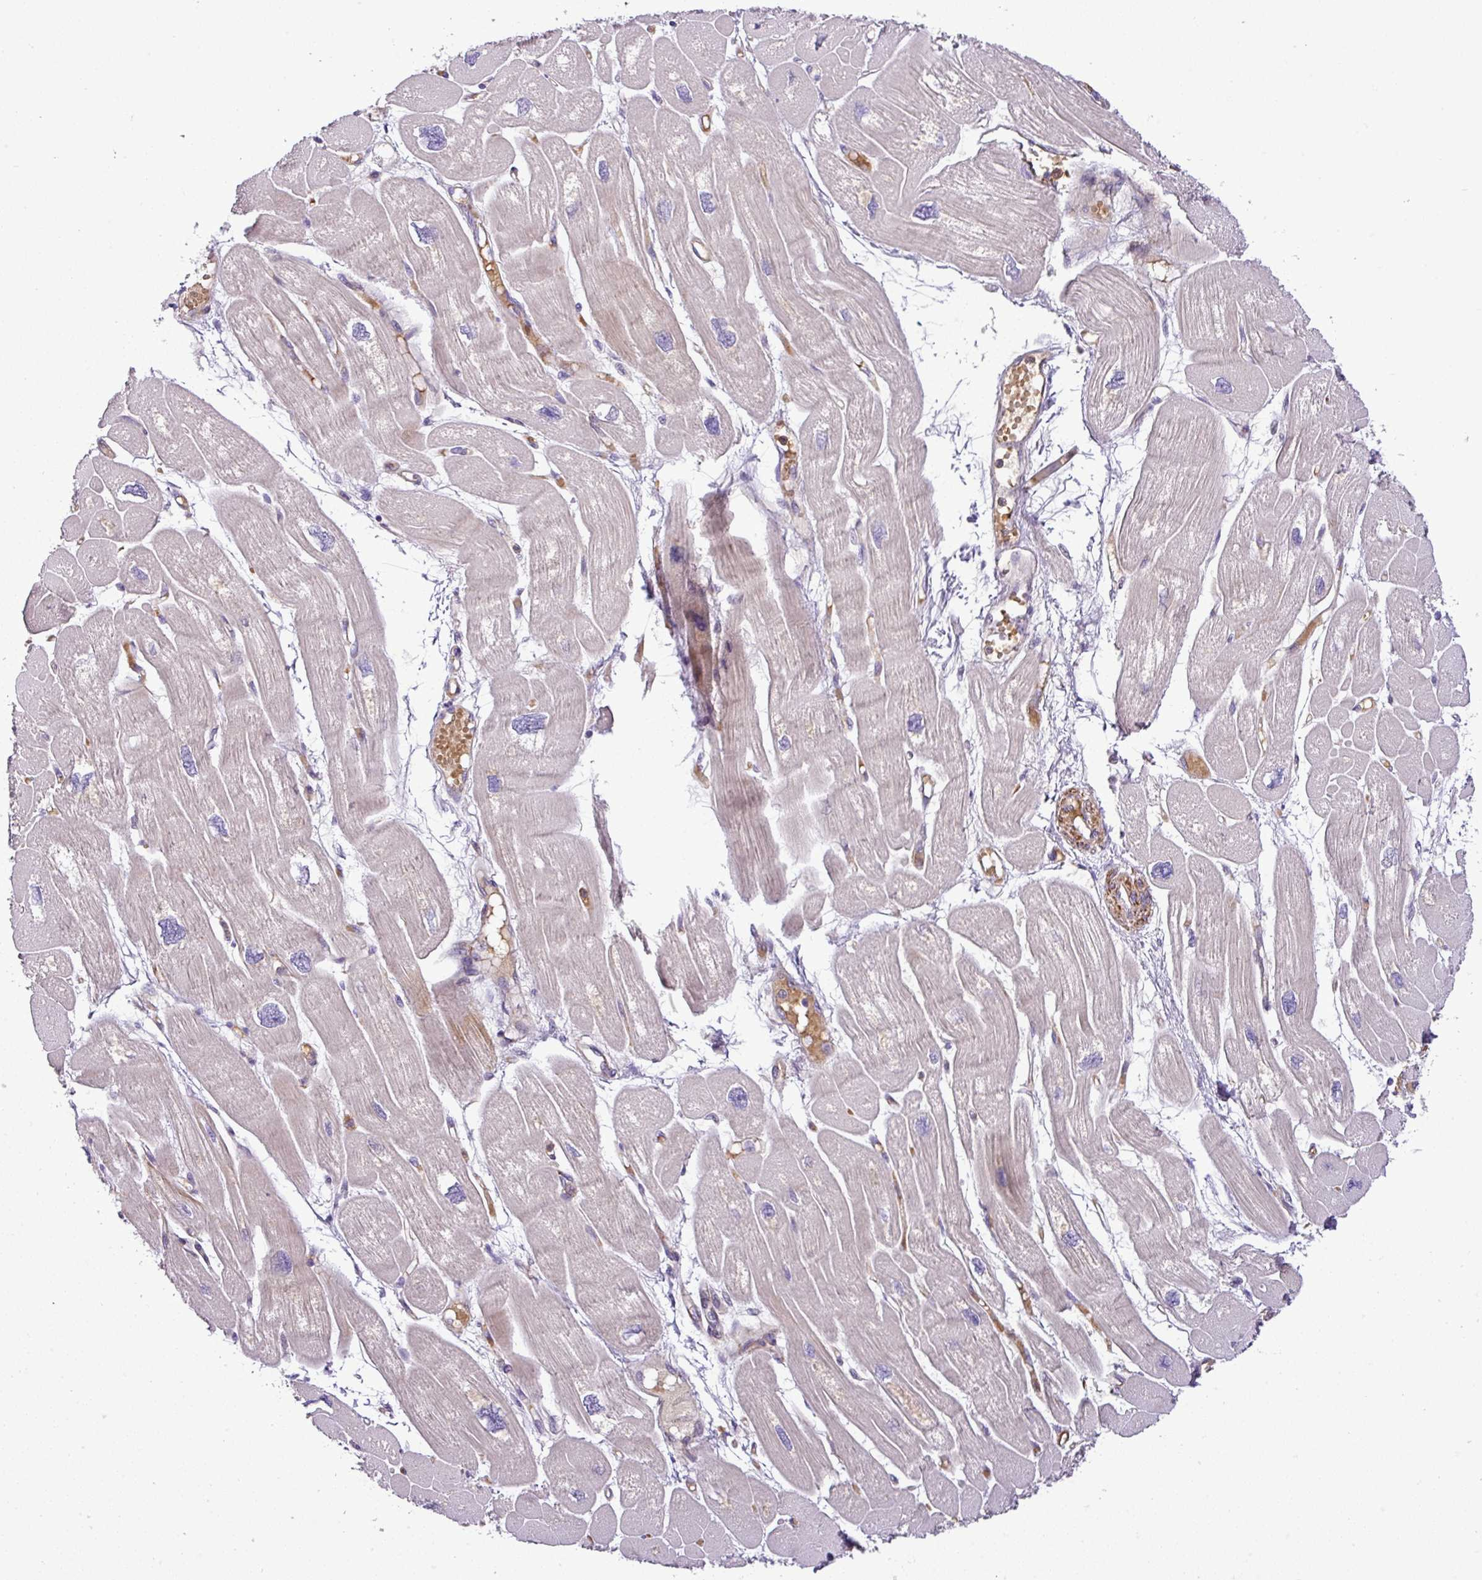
{"staining": {"intensity": "moderate", "quantity": "25%-75%", "location": "cytoplasmic/membranous"}, "tissue": "heart muscle", "cell_type": "Cardiomyocytes", "image_type": "normal", "snomed": [{"axis": "morphology", "description": "Normal tissue, NOS"}, {"axis": "topography", "description": "Heart"}], "caption": "Immunohistochemical staining of normal human heart muscle shows medium levels of moderate cytoplasmic/membranous staining in approximately 25%-75% of cardiomyocytes.", "gene": "NBEAL2", "patient": {"sex": "male", "age": 42}}